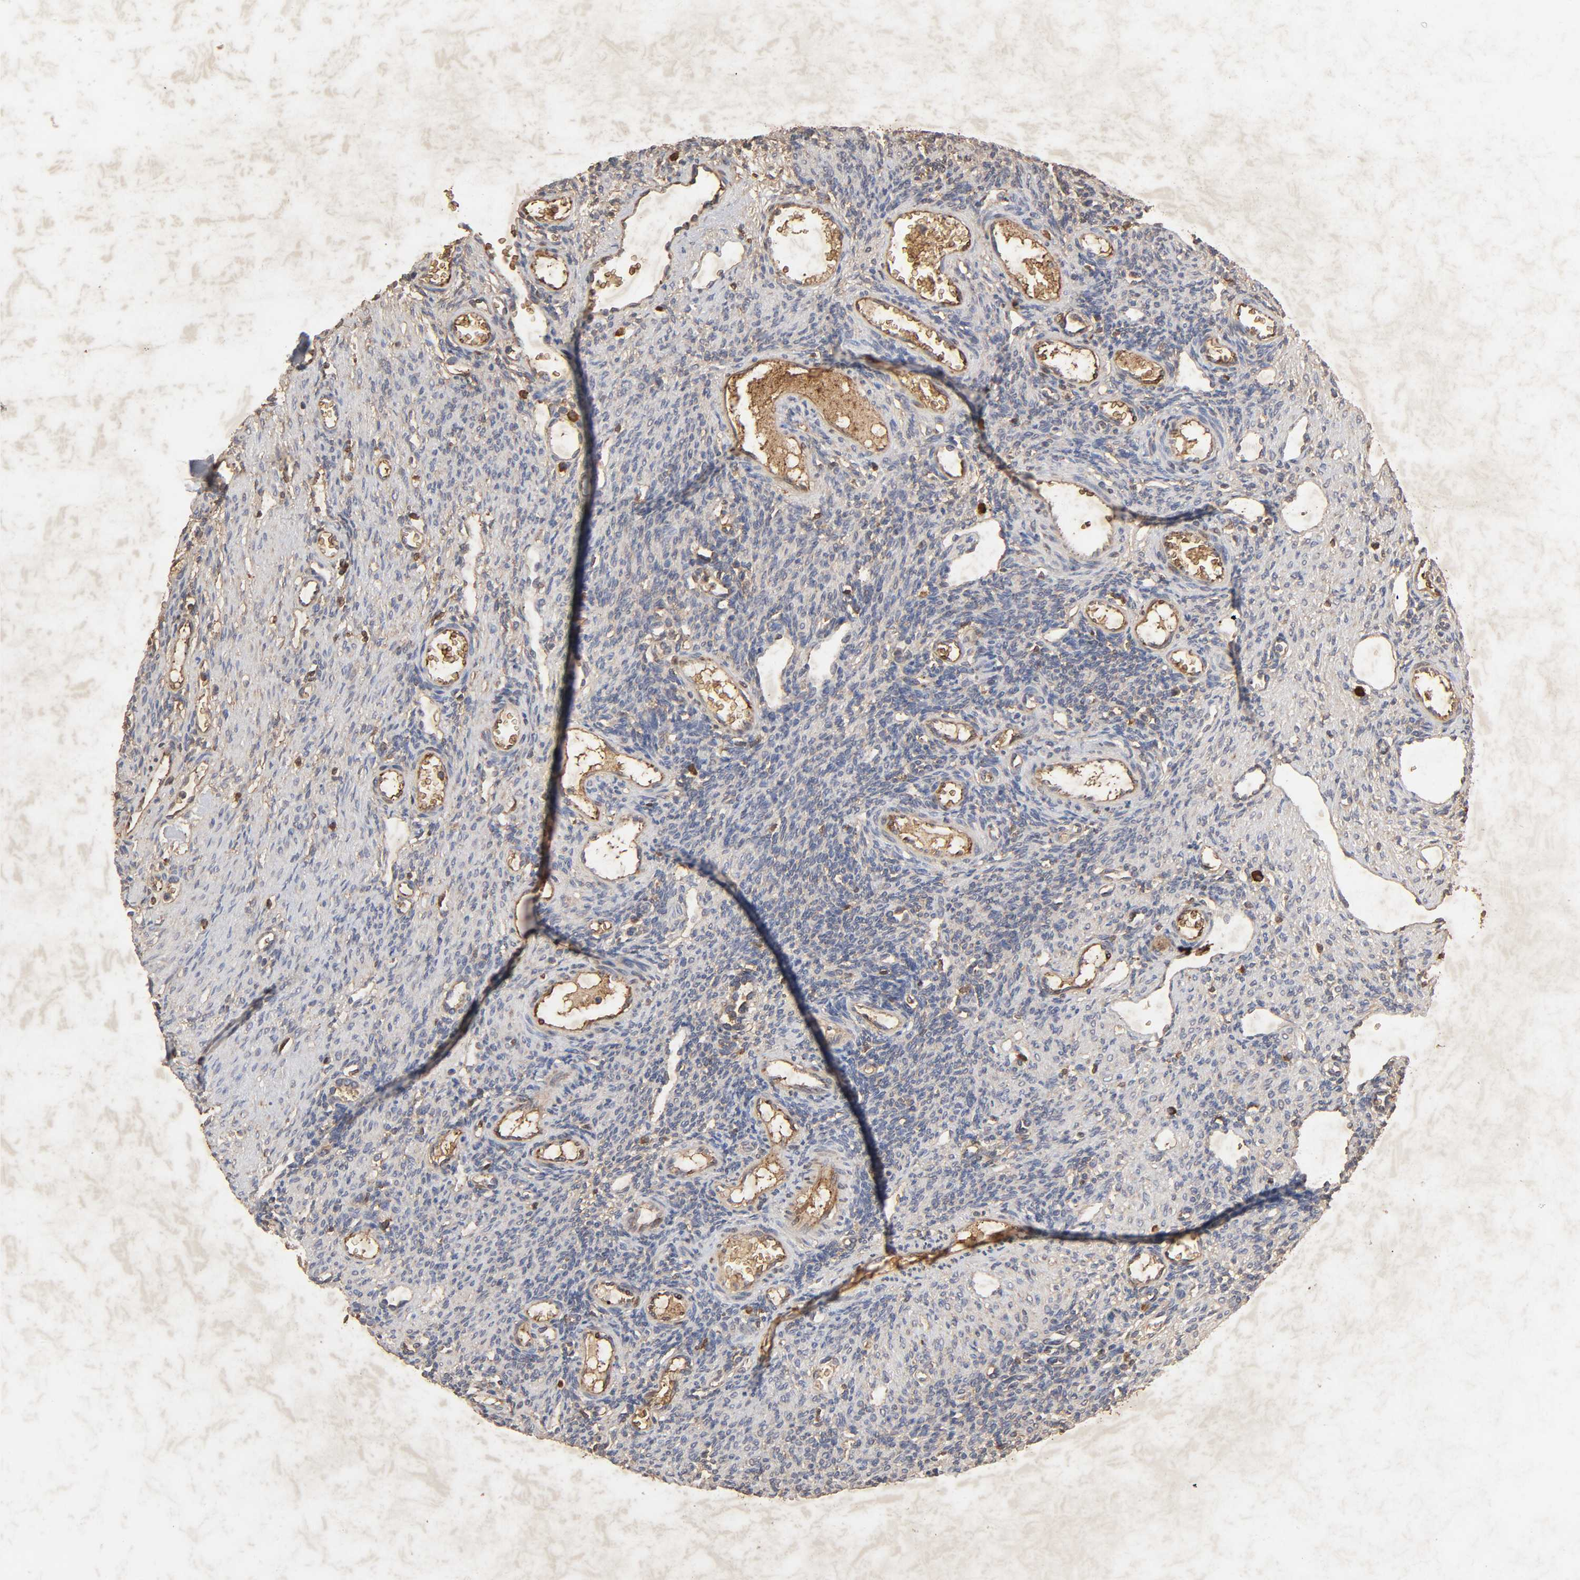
{"staining": {"intensity": "moderate", "quantity": "25%-75%", "location": "cytoplasmic/membranous"}, "tissue": "ovary", "cell_type": "Follicle cells", "image_type": "normal", "snomed": [{"axis": "morphology", "description": "Normal tissue, NOS"}, {"axis": "topography", "description": "Ovary"}], "caption": "Follicle cells demonstrate moderate cytoplasmic/membranous positivity in about 25%-75% of cells in unremarkable ovary. (Brightfield microscopy of DAB IHC at high magnification).", "gene": "CYCS", "patient": {"sex": "female", "age": 33}}